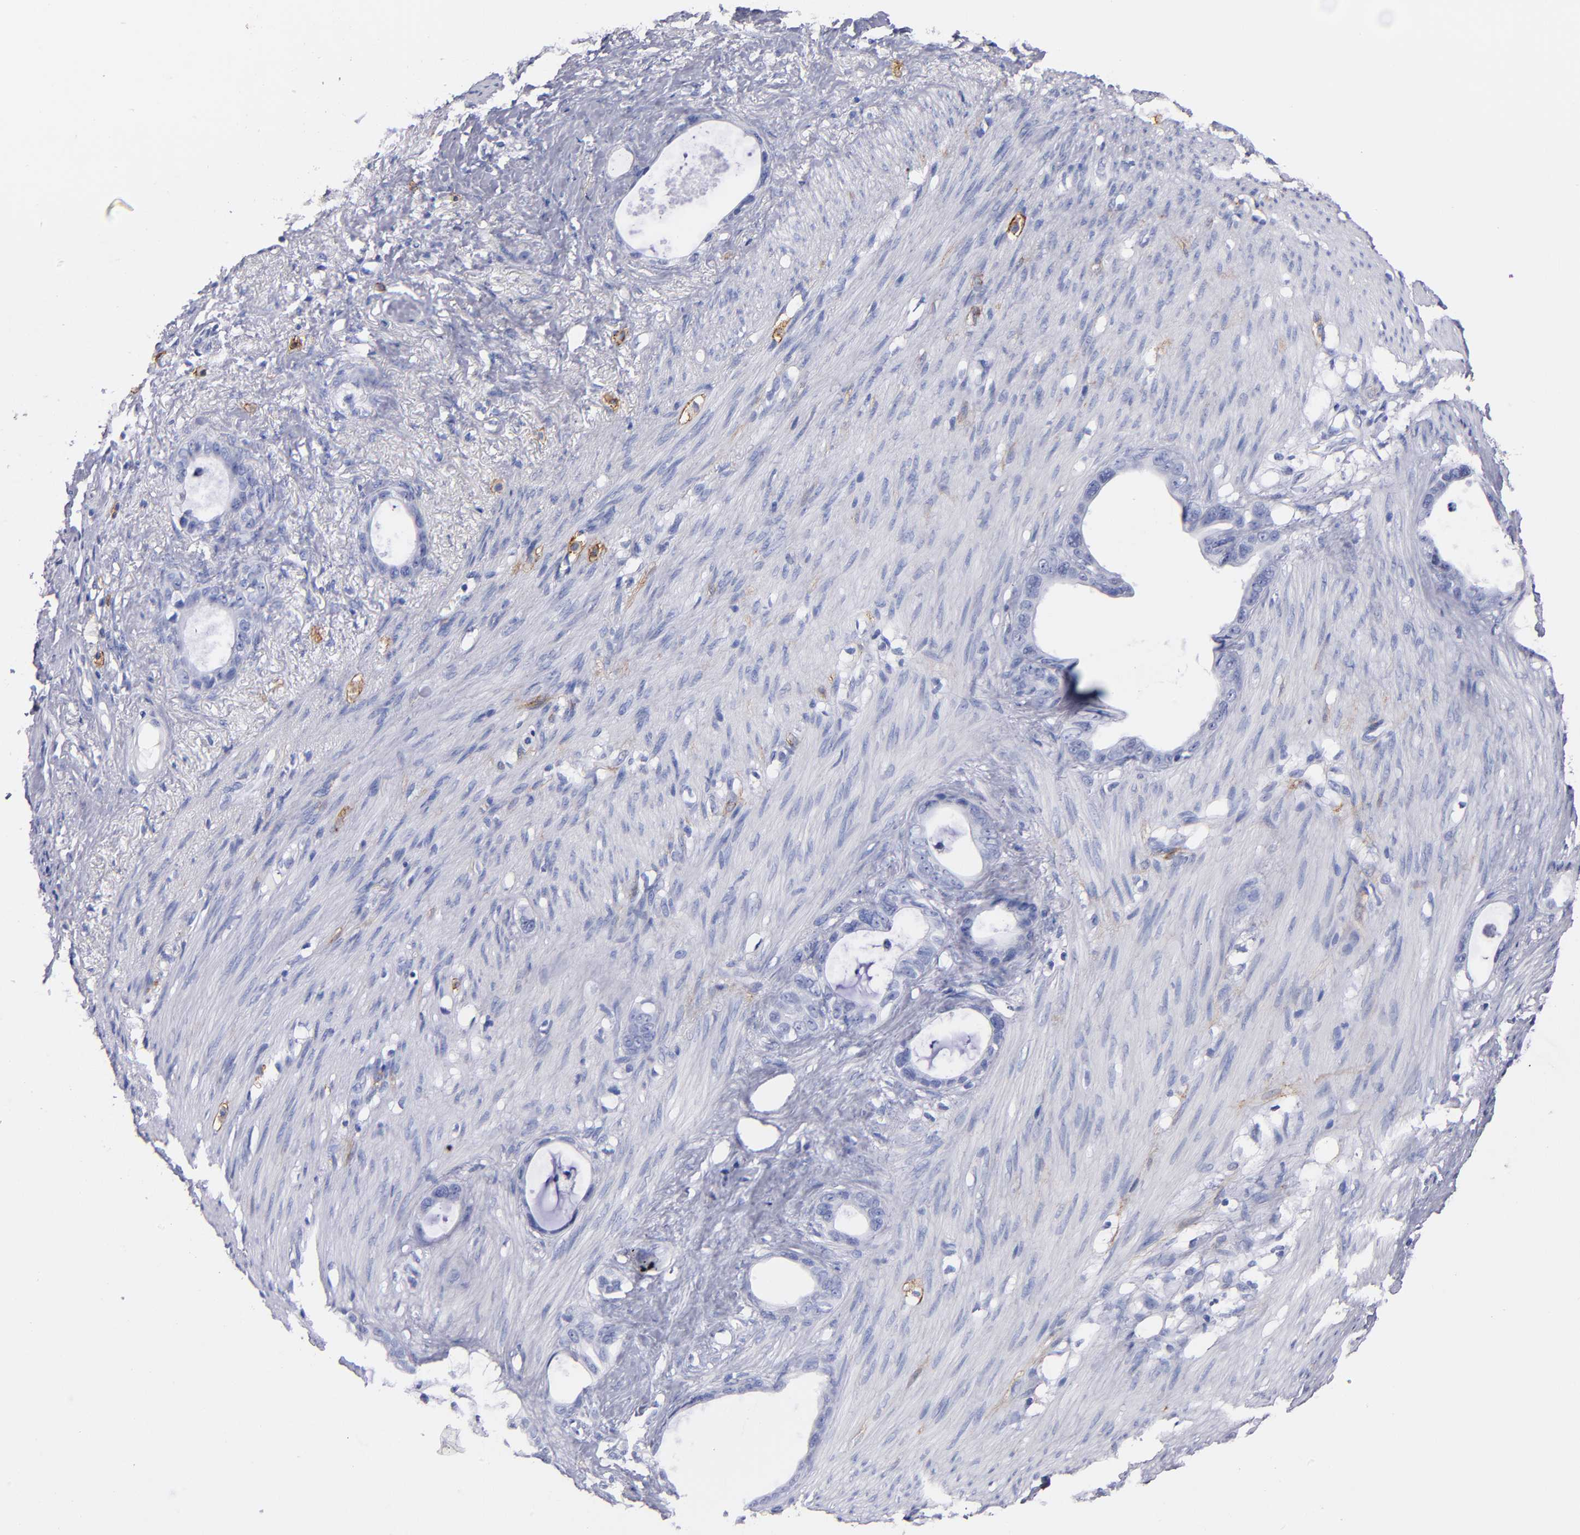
{"staining": {"intensity": "negative", "quantity": "none", "location": "none"}, "tissue": "stomach cancer", "cell_type": "Tumor cells", "image_type": "cancer", "snomed": [{"axis": "morphology", "description": "Adenocarcinoma, NOS"}, {"axis": "topography", "description": "Stomach"}], "caption": "The immunohistochemistry (IHC) micrograph has no significant staining in tumor cells of stomach cancer tissue.", "gene": "KIT", "patient": {"sex": "female", "age": 75}}